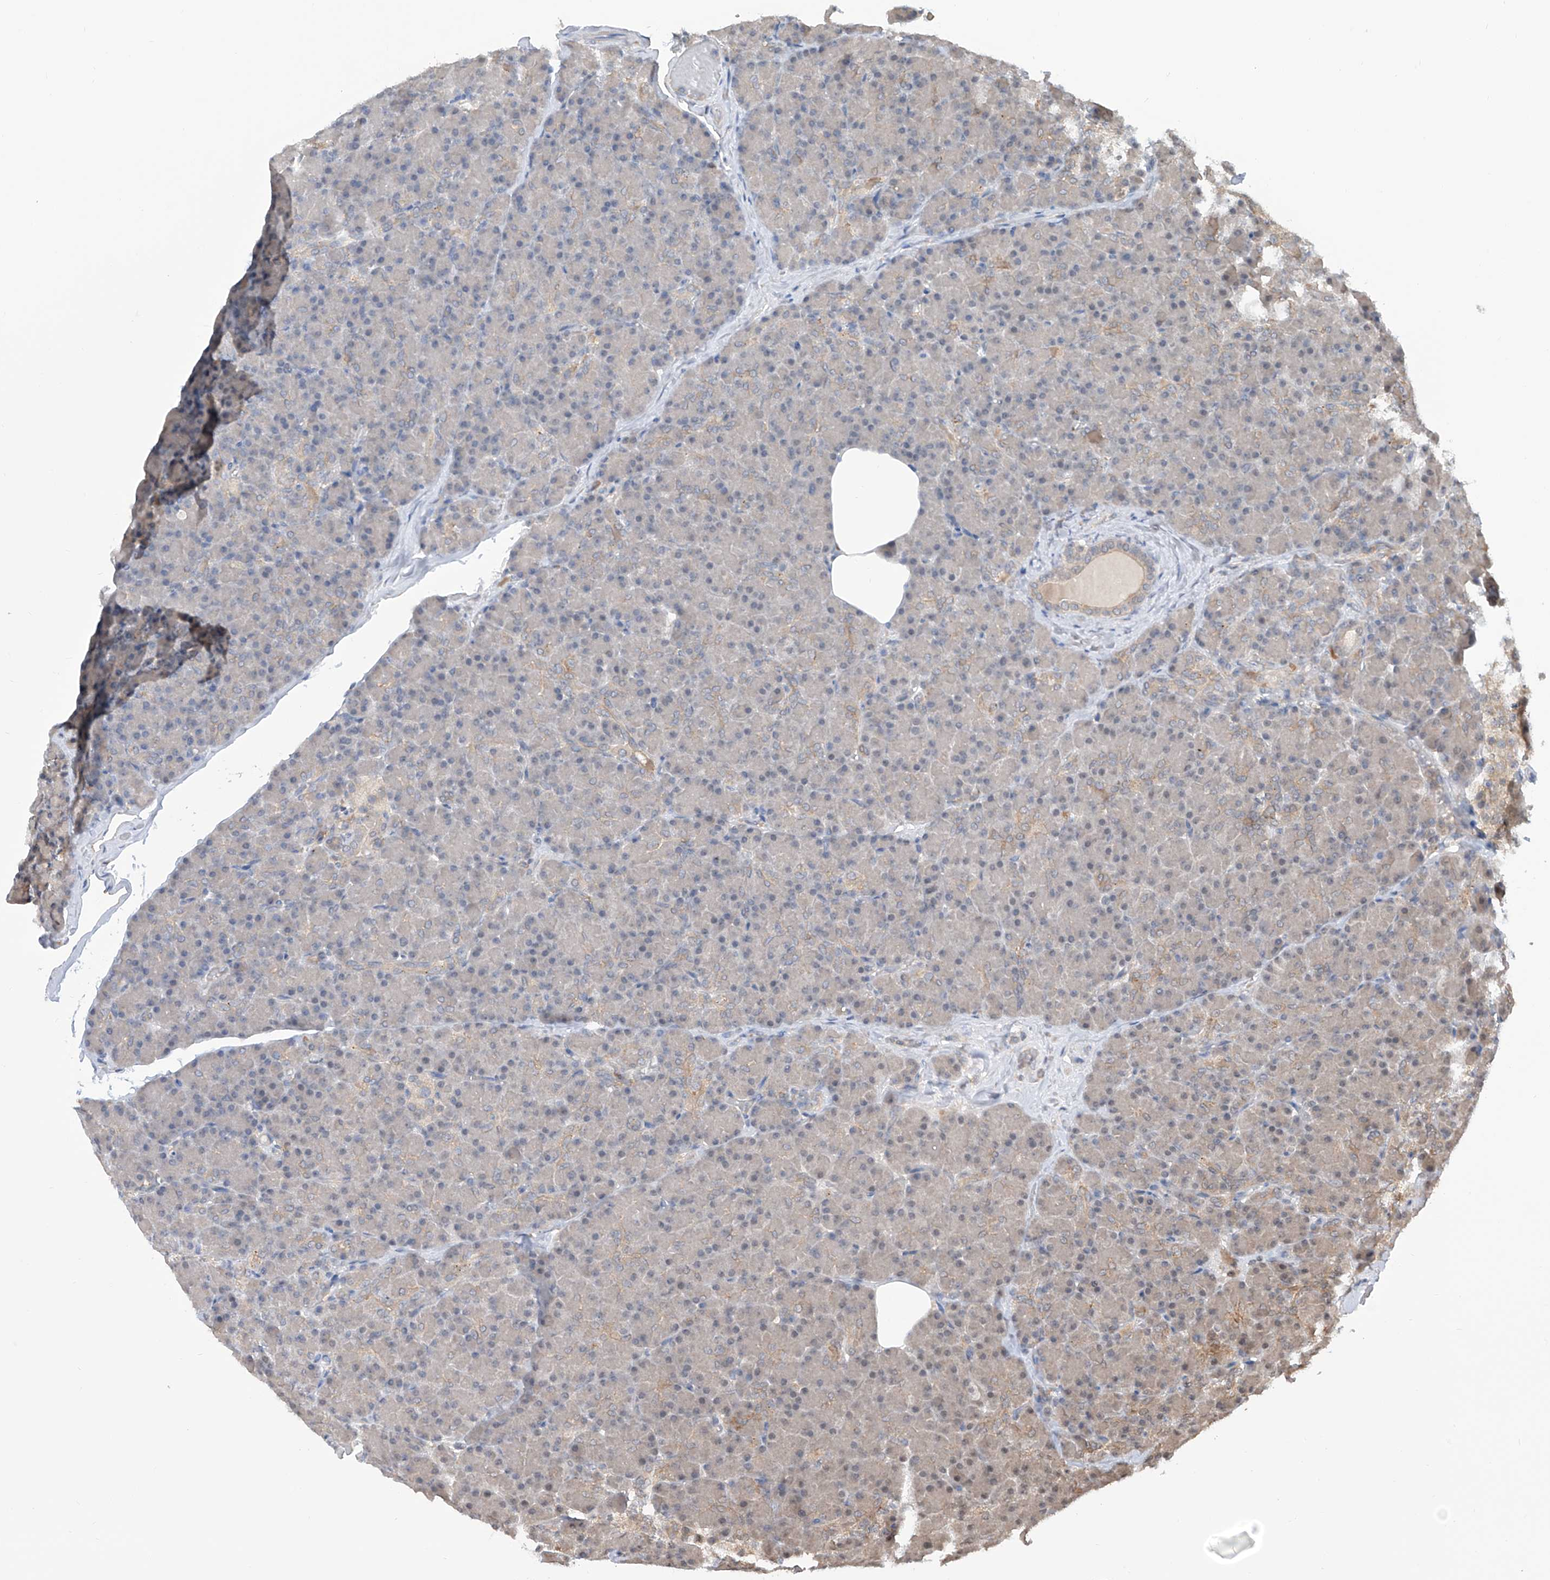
{"staining": {"intensity": "weak", "quantity": "25%-75%", "location": "cytoplasmic/membranous"}, "tissue": "pancreas", "cell_type": "Exocrine glandular cells", "image_type": "normal", "snomed": [{"axis": "morphology", "description": "Normal tissue, NOS"}, {"axis": "topography", "description": "Pancreas"}], "caption": "Pancreas stained with immunohistochemistry demonstrates weak cytoplasmic/membranous positivity in about 25%-75% of exocrine glandular cells.", "gene": "HOXC8", "patient": {"sex": "female", "age": 43}}